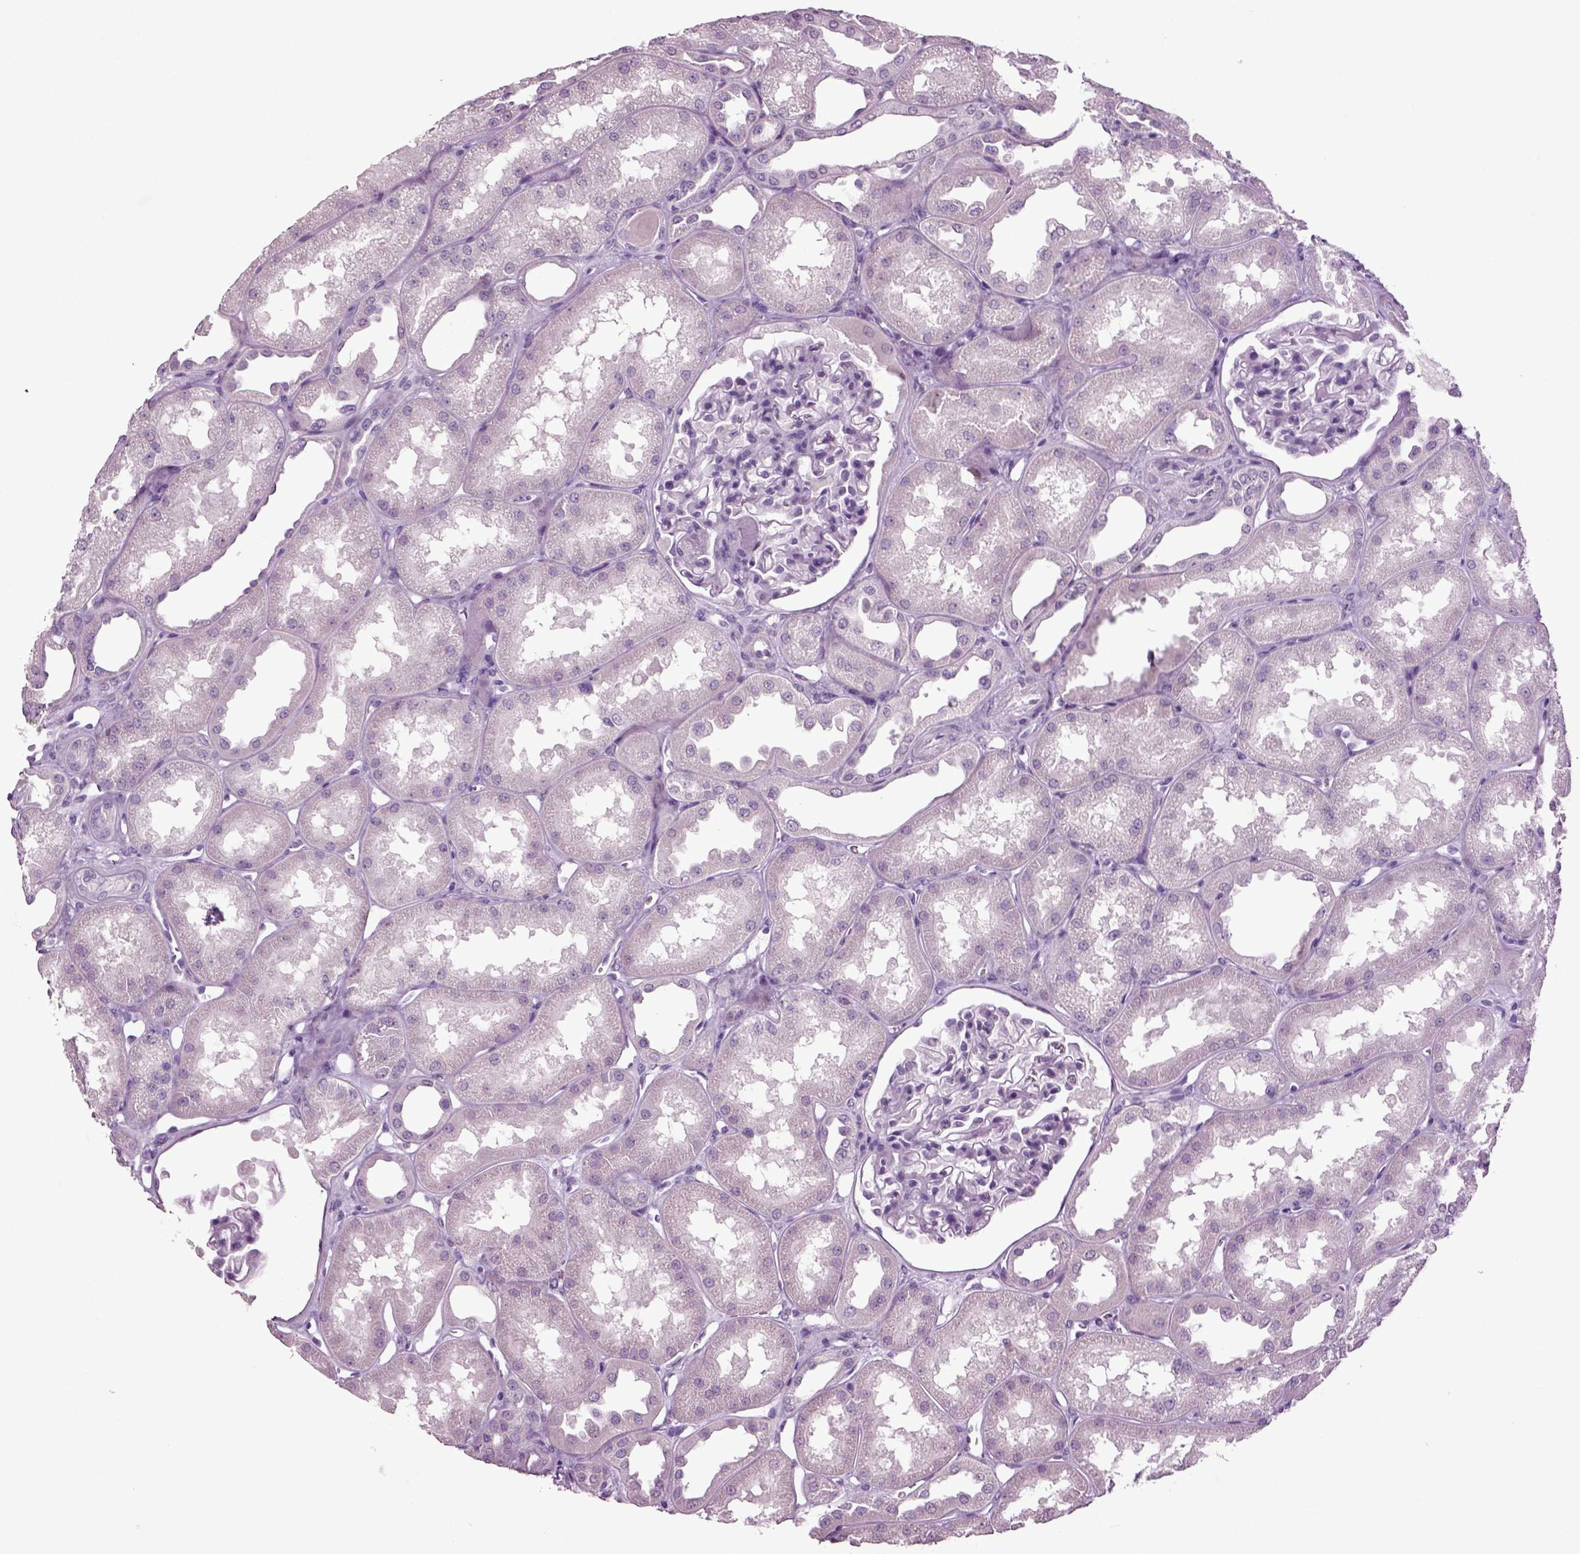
{"staining": {"intensity": "negative", "quantity": "none", "location": "none"}, "tissue": "kidney", "cell_type": "Cells in glomeruli", "image_type": "normal", "snomed": [{"axis": "morphology", "description": "Normal tissue, NOS"}, {"axis": "topography", "description": "Kidney"}], "caption": "This histopathology image is of benign kidney stained with immunohistochemistry (IHC) to label a protein in brown with the nuclei are counter-stained blue. There is no positivity in cells in glomeruli. The staining is performed using DAB brown chromogen with nuclei counter-stained in using hematoxylin.", "gene": "SLC17A6", "patient": {"sex": "male", "age": 61}}